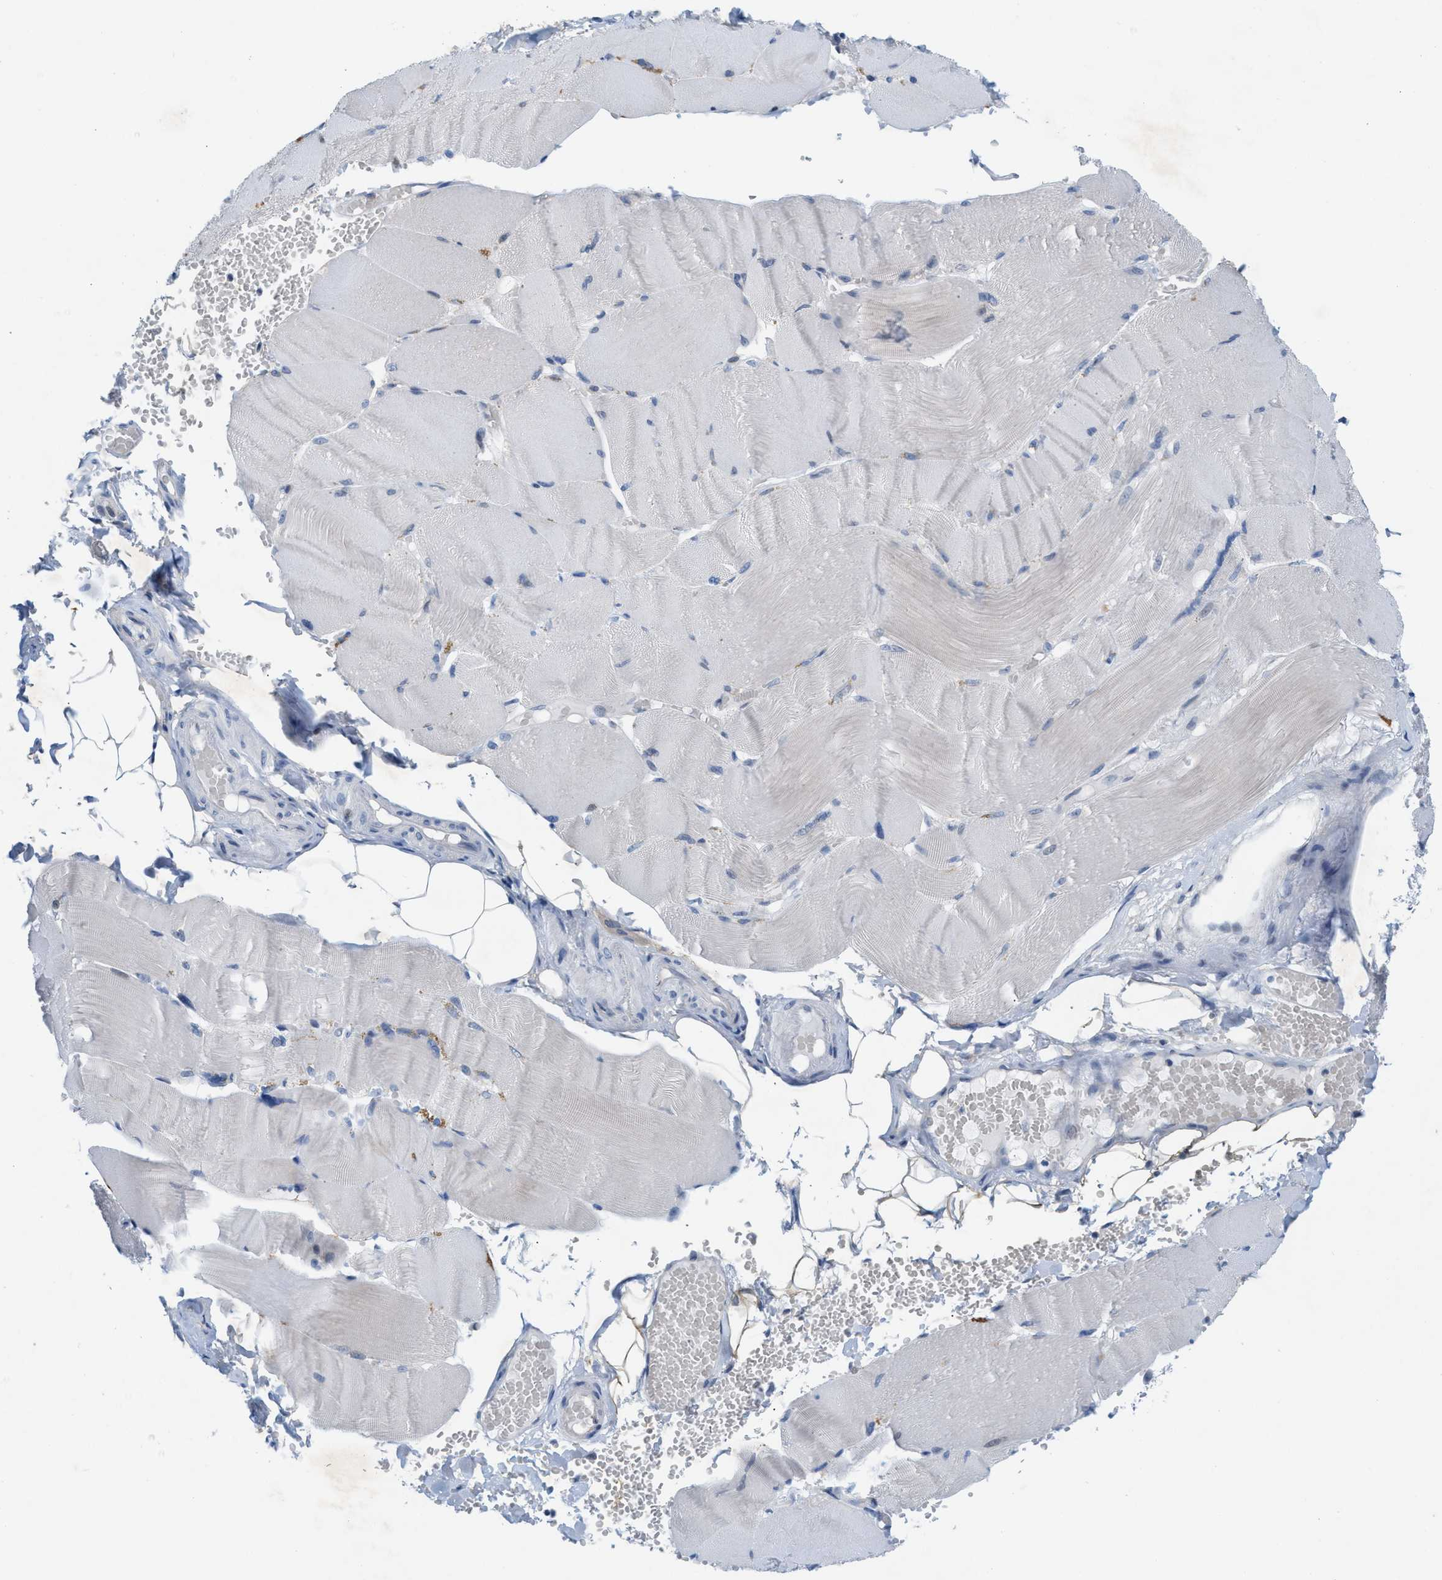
{"staining": {"intensity": "weak", "quantity": "<25%", "location": "cytoplasmic/membranous"}, "tissue": "skeletal muscle", "cell_type": "Myocytes", "image_type": "normal", "snomed": [{"axis": "morphology", "description": "Normal tissue, NOS"}, {"axis": "topography", "description": "Skin"}, {"axis": "topography", "description": "Skeletal muscle"}], "caption": "The histopathology image reveals no staining of myocytes in normal skeletal muscle. The staining is performed using DAB (3,3'-diaminobenzidine) brown chromogen with nuclei counter-stained in using hematoxylin.", "gene": "WIPI2", "patient": {"sex": "male", "age": 83}}